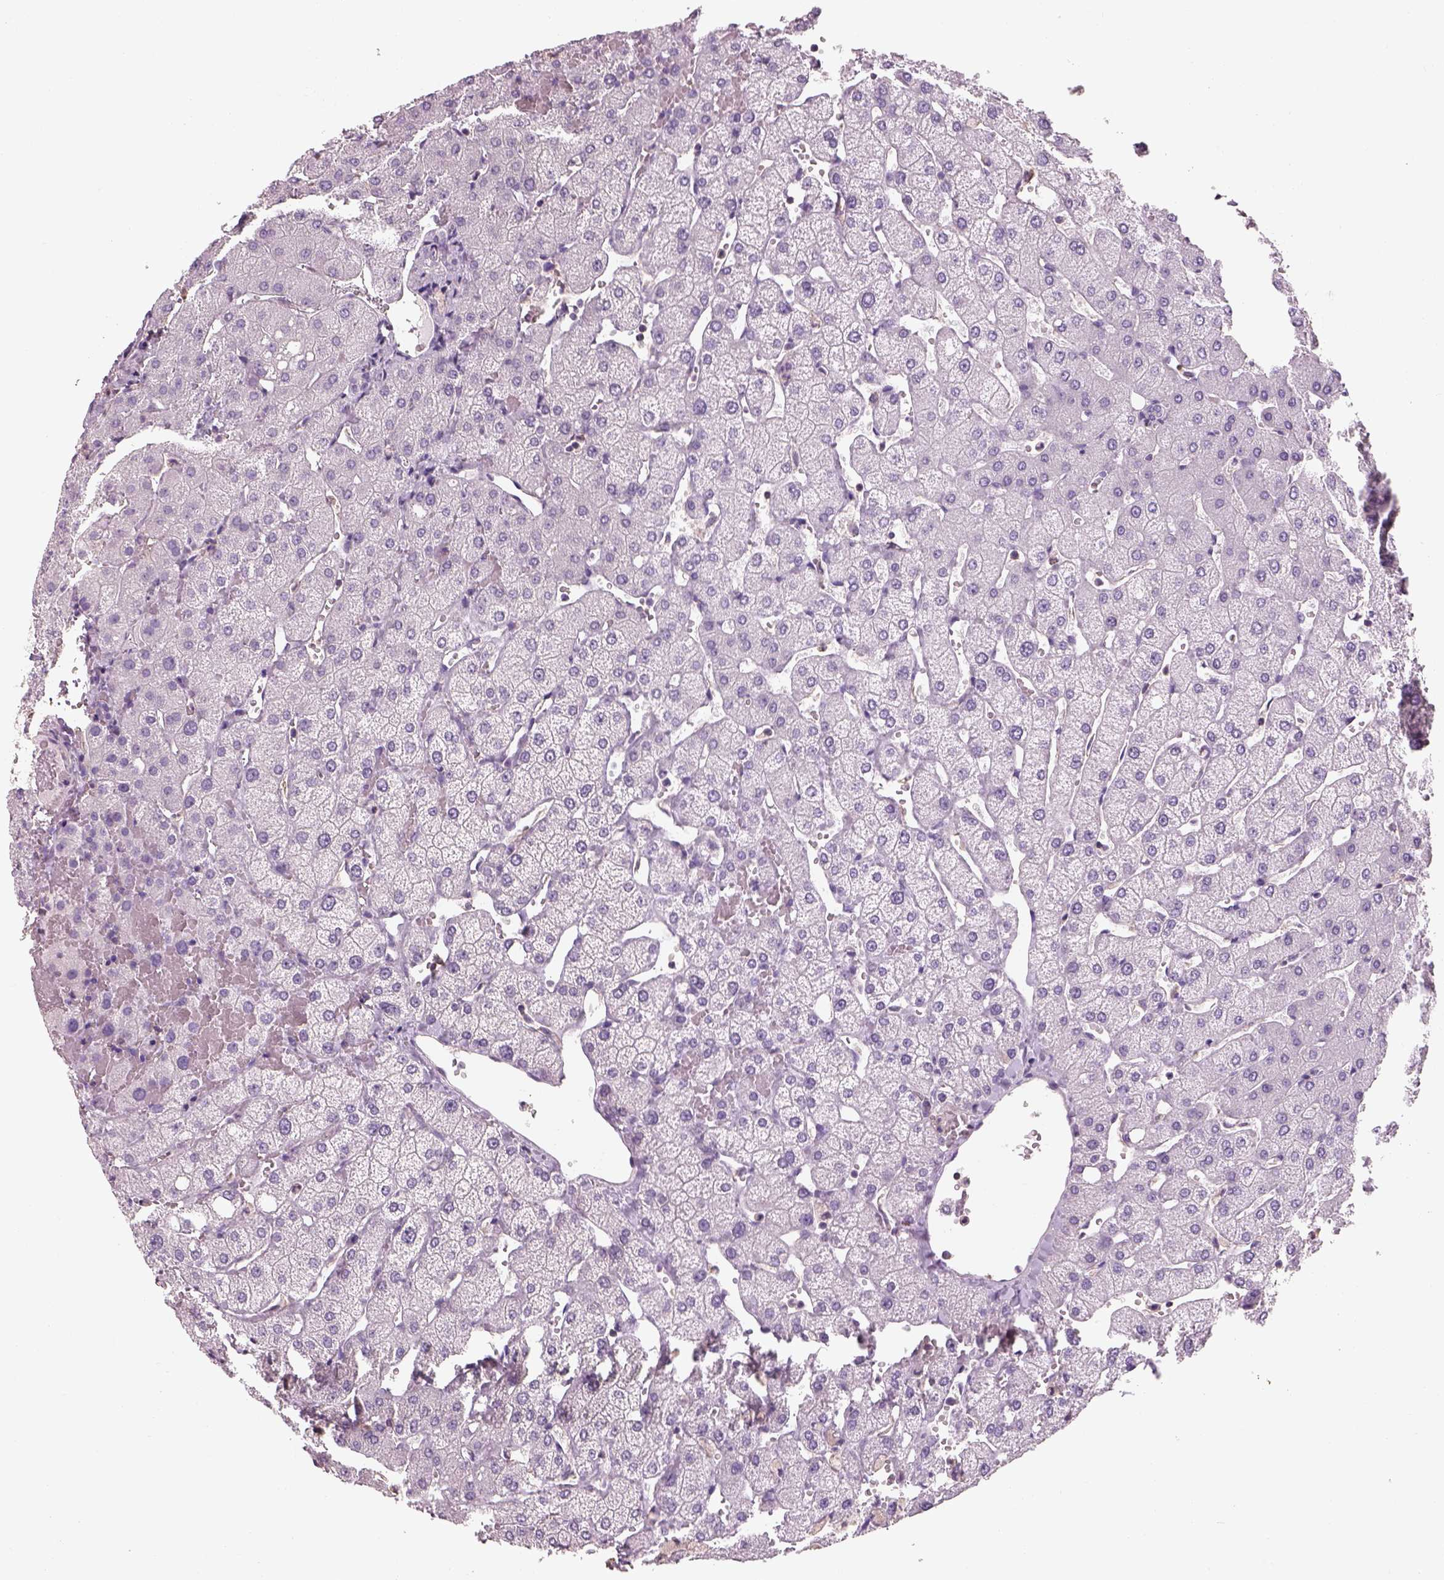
{"staining": {"intensity": "negative", "quantity": "none", "location": "none"}, "tissue": "liver", "cell_type": "Cholangiocytes", "image_type": "normal", "snomed": [{"axis": "morphology", "description": "Normal tissue, NOS"}, {"axis": "topography", "description": "Liver"}], "caption": "IHC of unremarkable human liver displays no staining in cholangiocytes. The staining is performed using DAB brown chromogen with nuclei counter-stained in using hematoxylin.", "gene": "OTUD6A", "patient": {"sex": "female", "age": 54}}